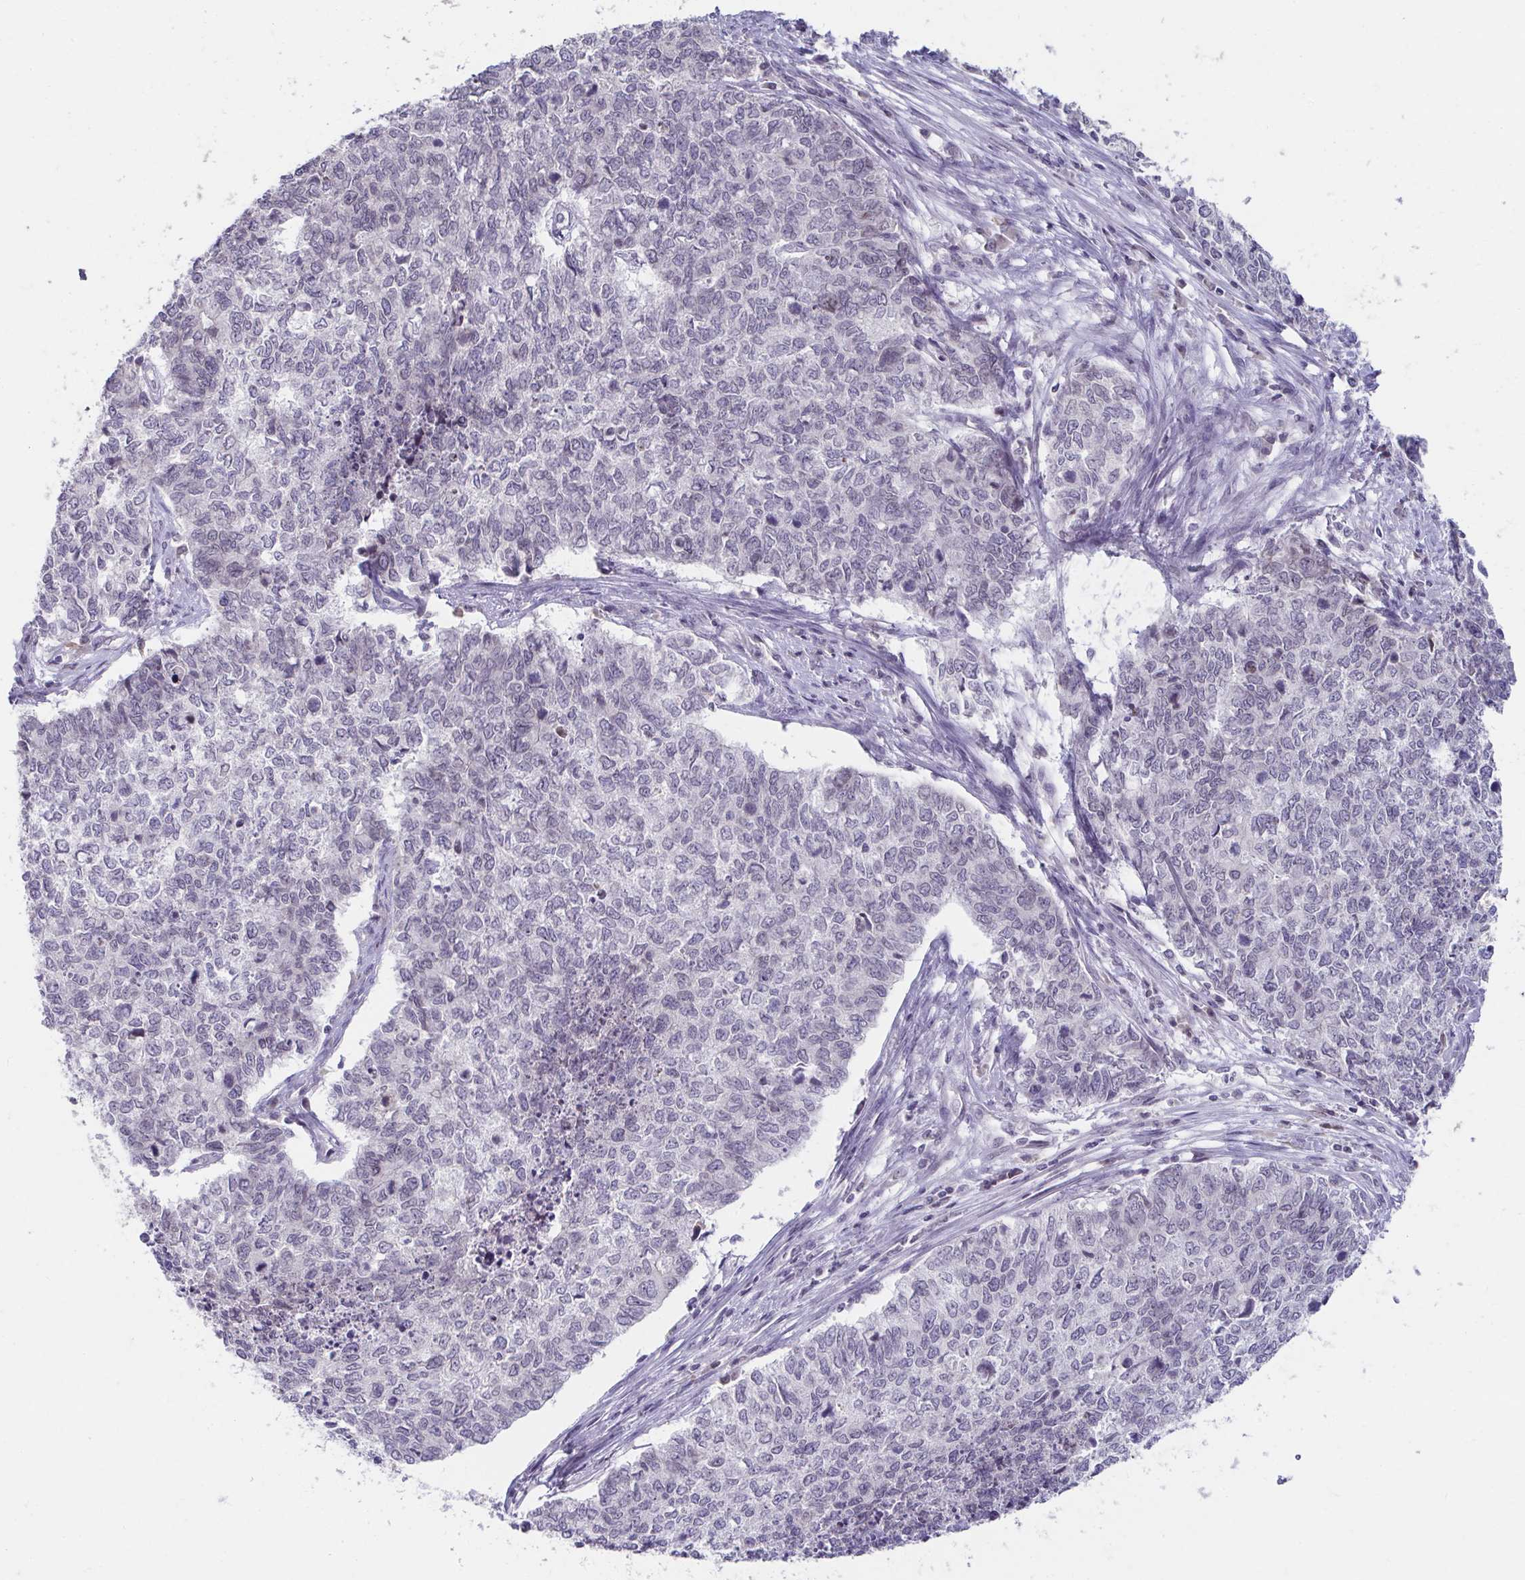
{"staining": {"intensity": "moderate", "quantity": "25%-75%", "location": "cytoplasmic/membranous,nuclear"}, "tissue": "cervical cancer", "cell_type": "Tumor cells", "image_type": "cancer", "snomed": [{"axis": "morphology", "description": "Adenocarcinoma, NOS"}, {"axis": "topography", "description": "Cervix"}], "caption": "Immunohistochemical staining of human adenocarcinoma (cervical) exhibits medium levels of moderate cytoplasmic/membranous and nuclear protein expression in about 25%-75% of tumor cells.", "gene": "NUP133", "patient": {"sex": "female", "age": 63}}